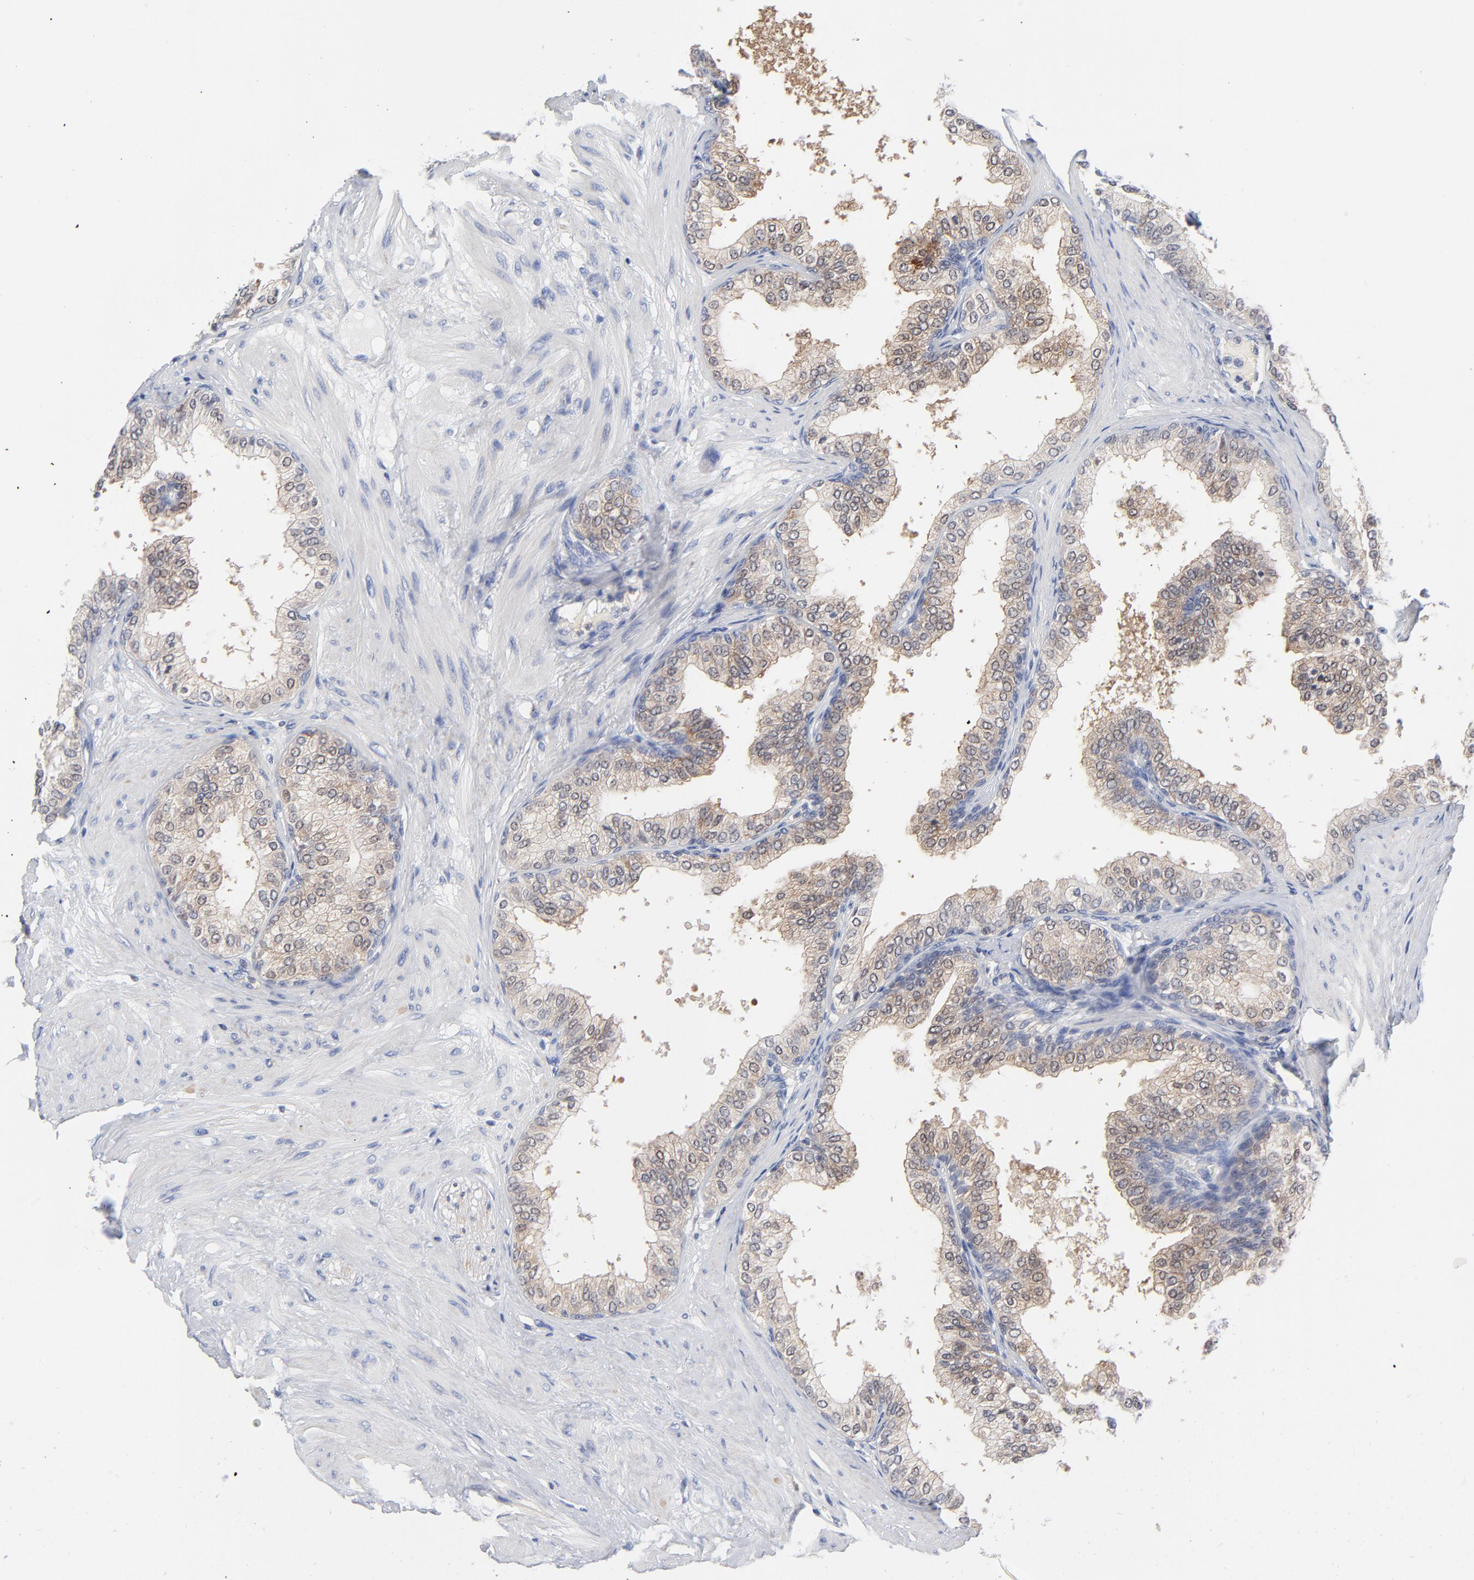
{"staining": {"intensity": "moderate", "quantity": ">75%", "location": "cytoplasmic/membranous"}, "tissue": "prostate", "cell_type": "Glandular cells", "image_type": "normal", "snomed": [{"axis": "morphology", "description": "Normal tissue, NOS"}, {"axis": "topography", "description": "Prostate"}], "caption": "Immunohistochemistry micrograph of normal human prostate stained for a protein (brown), which demonstrates medium levels of moderate cytoplasmic/membranous staining in about >75% of glandular cells.", "gene": "CAB39L", "patient": {"sex": "male", "age": 60}}